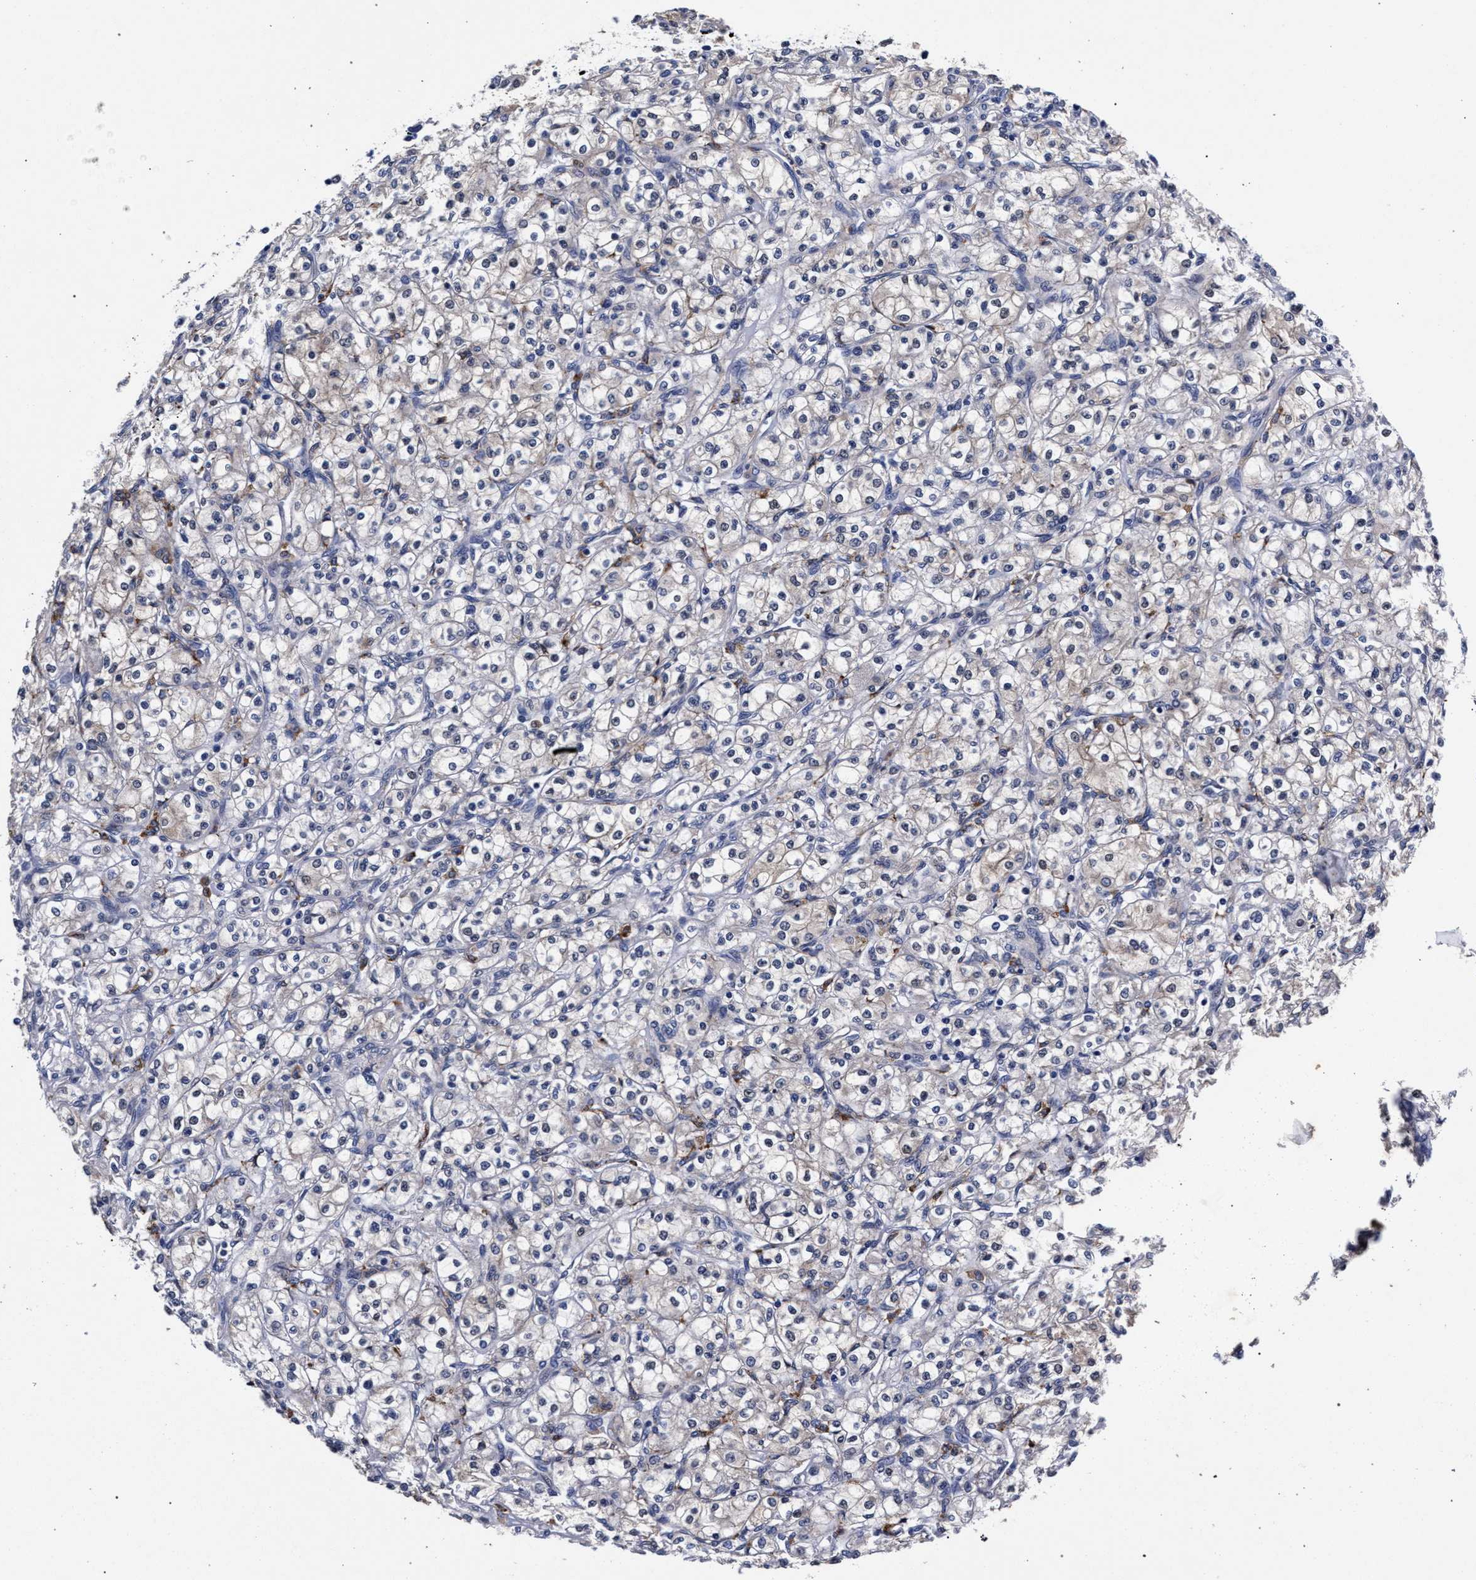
{"staining": {"intensity": "negative", "quantity": "none", "location": "none"}, "tissue": "renal cancer", "cell_type": "Tumor cells", "image_type": "cancer", "snomed": [{"axis": "morphology", "description": "Adenocarcinoma, NOS"}, {"axis": "topography", "description": "Kidney"}], "caption": "This is an immunohistochemistry (IHC) photomicrograph of renal cancer (adenocarcinoma). There is no staining in tumor cells.", "gene": "ZNF462", "patient": {"sex": "male", "age": 77}}